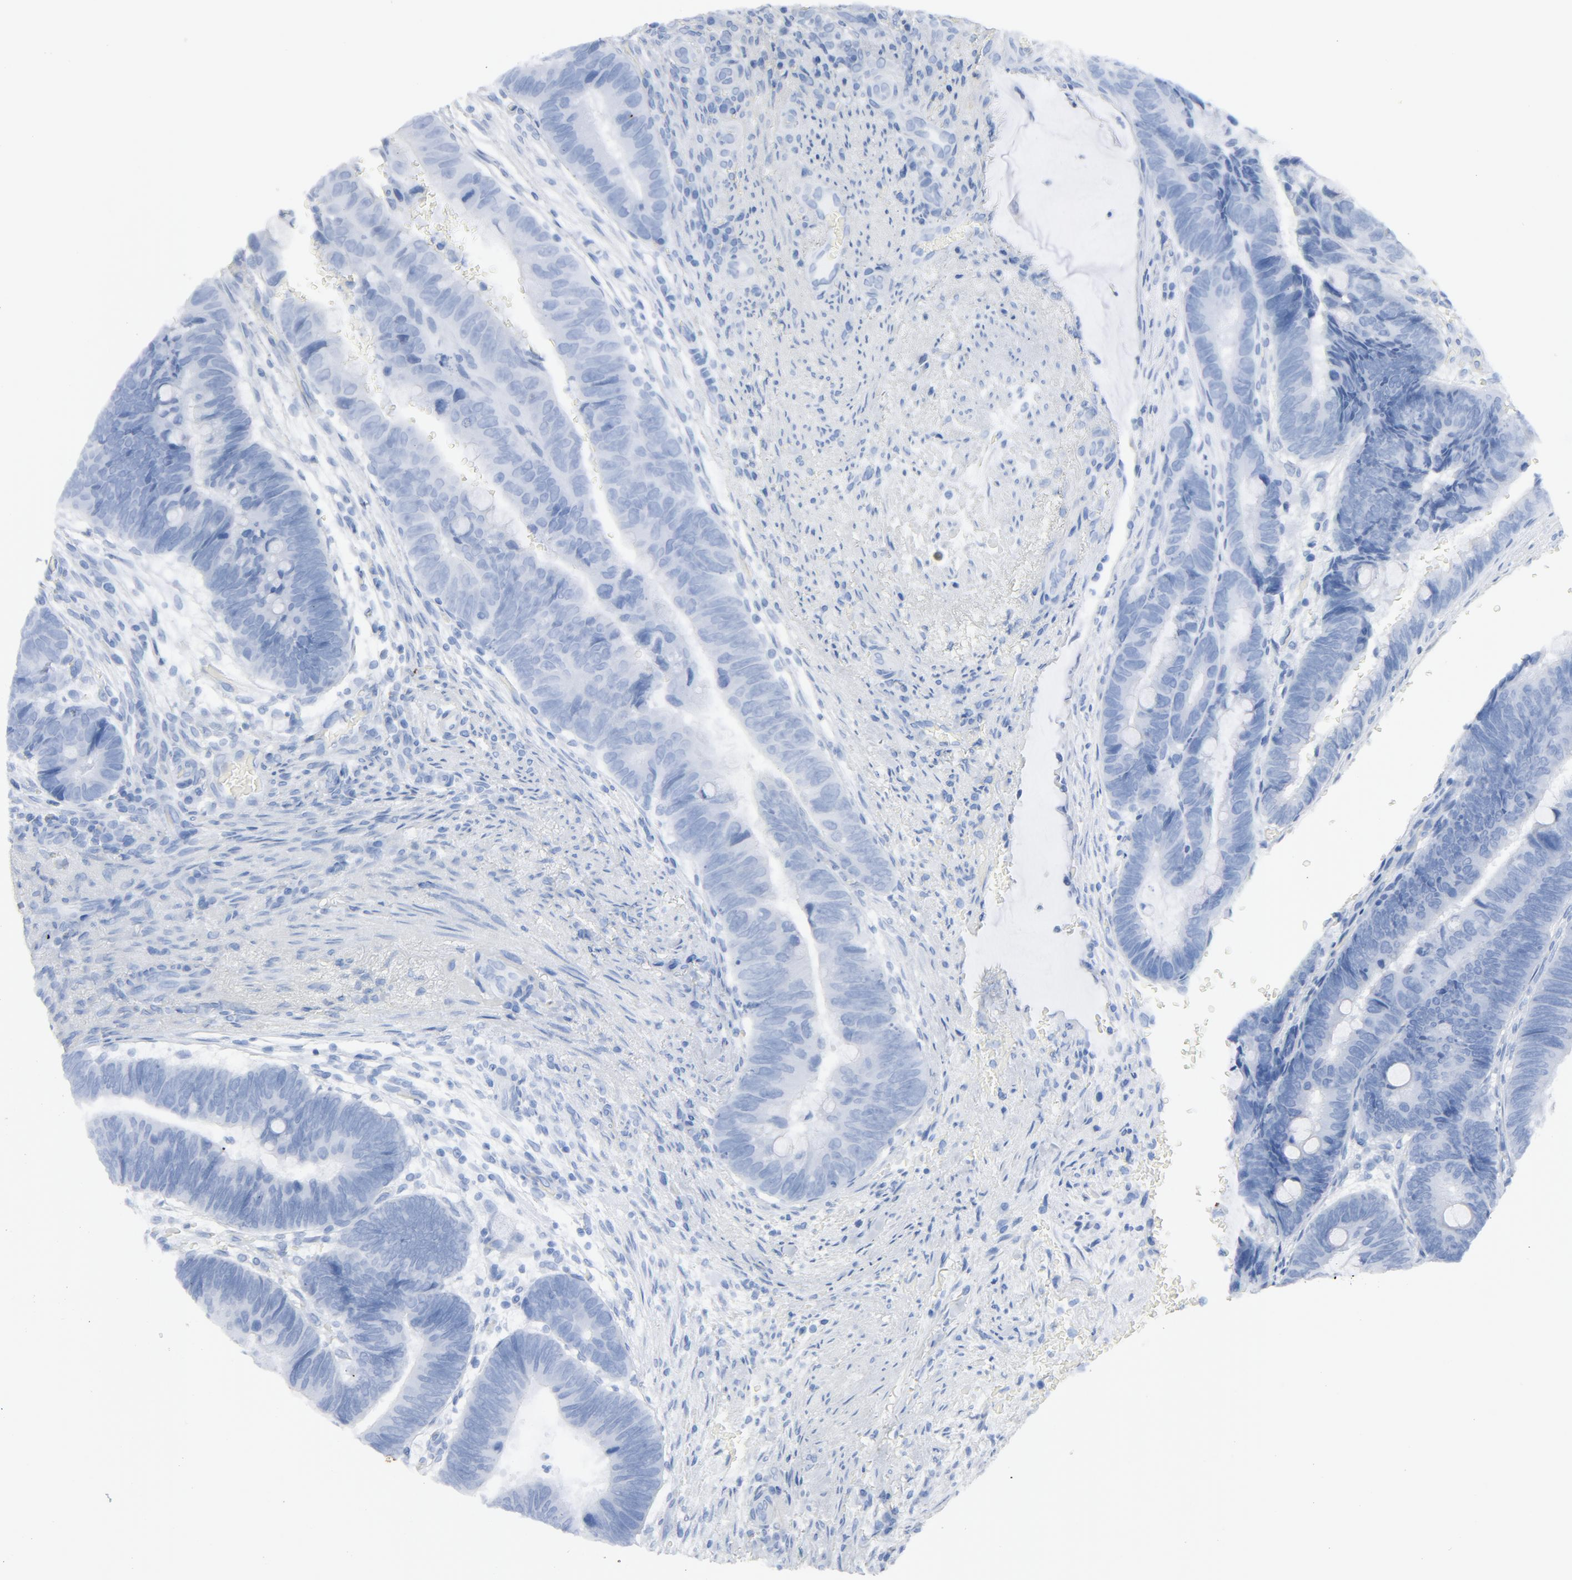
{"staining": {"intensity": "negative", "quantity": "none", "location": "none"}, "tissue": "colorectal cancer", "cell_type": "Tumor cells", "image_type": "cancer", "snomed": [{"axis": "morphology", "description": "Normal tissue, NOS"}, {"axis": "morphology", "description": "Adenocarcinoma, NOS"}, {"axis": "topography", "description": "Rectum"}], "caption": "IHC of human colorectal cancer demonstrates no expression in tumor cells. Nuclei are stained in blue.", "gene": "C14orf119", "patient": {"sex": "male", "age": 92}}